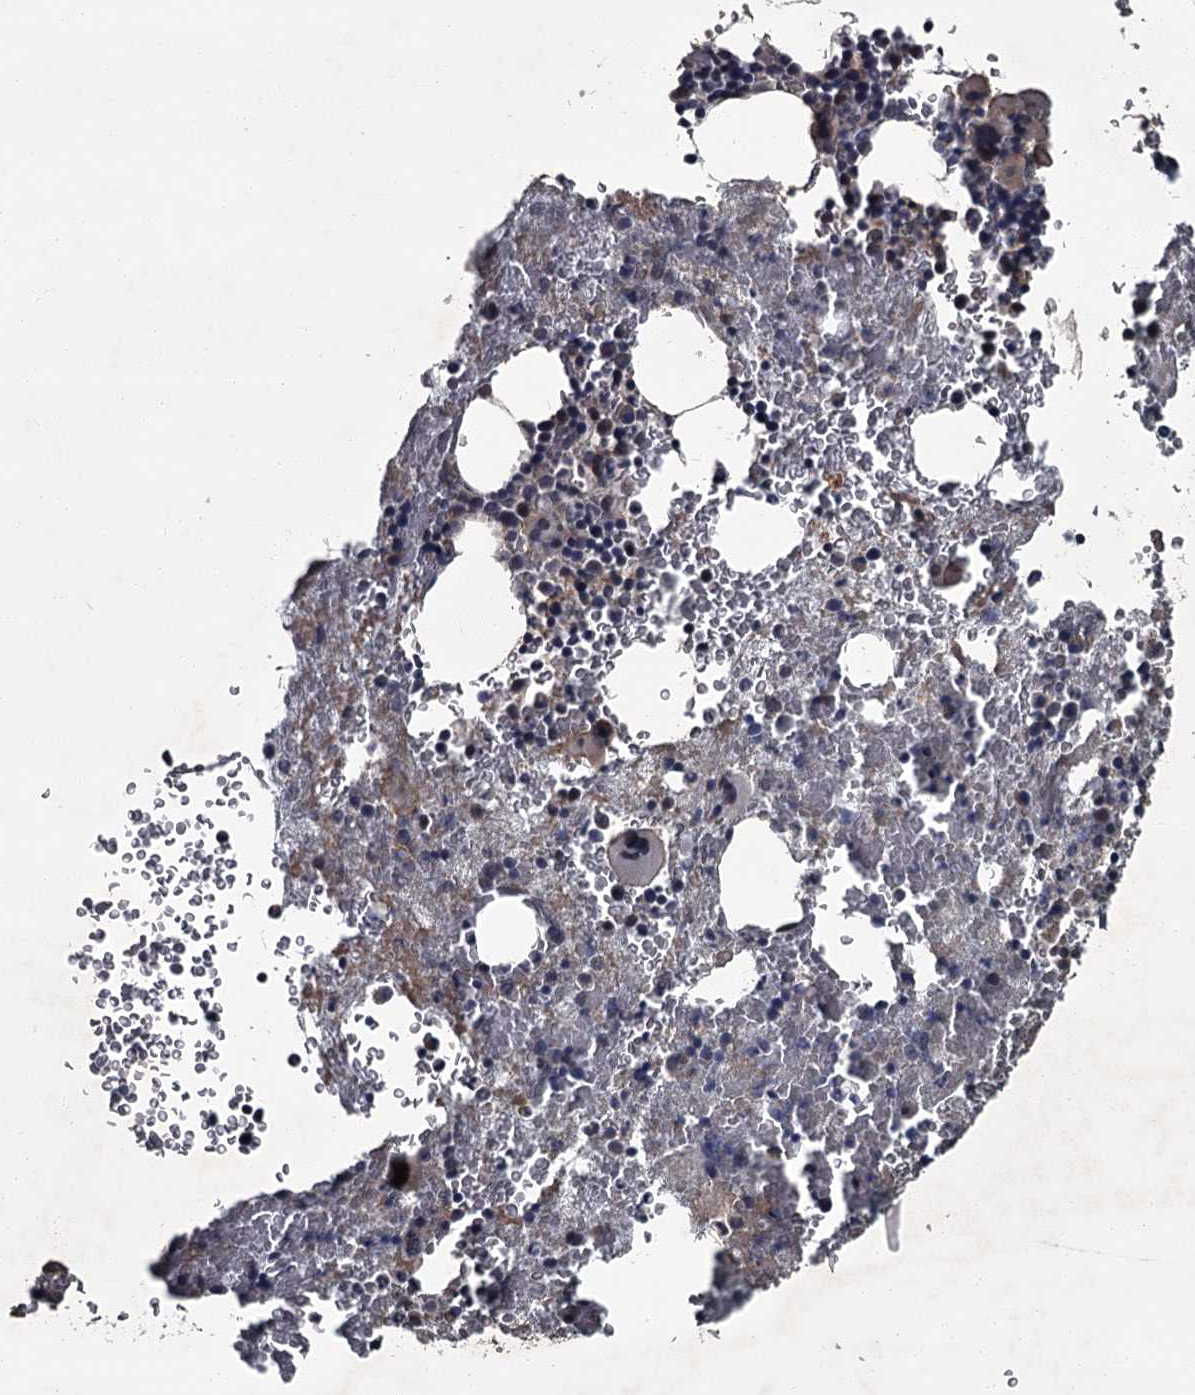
{"staining": {"intensity": "negative", "quantity": "none", "location": "none"}, "tissue": "bone marrow", "cell_type": "Hematopoietic cells", "image_type": "normal", "snomed": [{"axis": "morphology", "description": "Normal tissue, NOS"}, {"axis": "topography", "description": "Bone marrow"}], "caption": "The histopathology image demonstrates no staining of hematopoietic cells in unremarkable bone marrow. Nuclei are stained in blue.", "gene": "FLVCR2", "patient": {"sex": "male", "age": 36}}